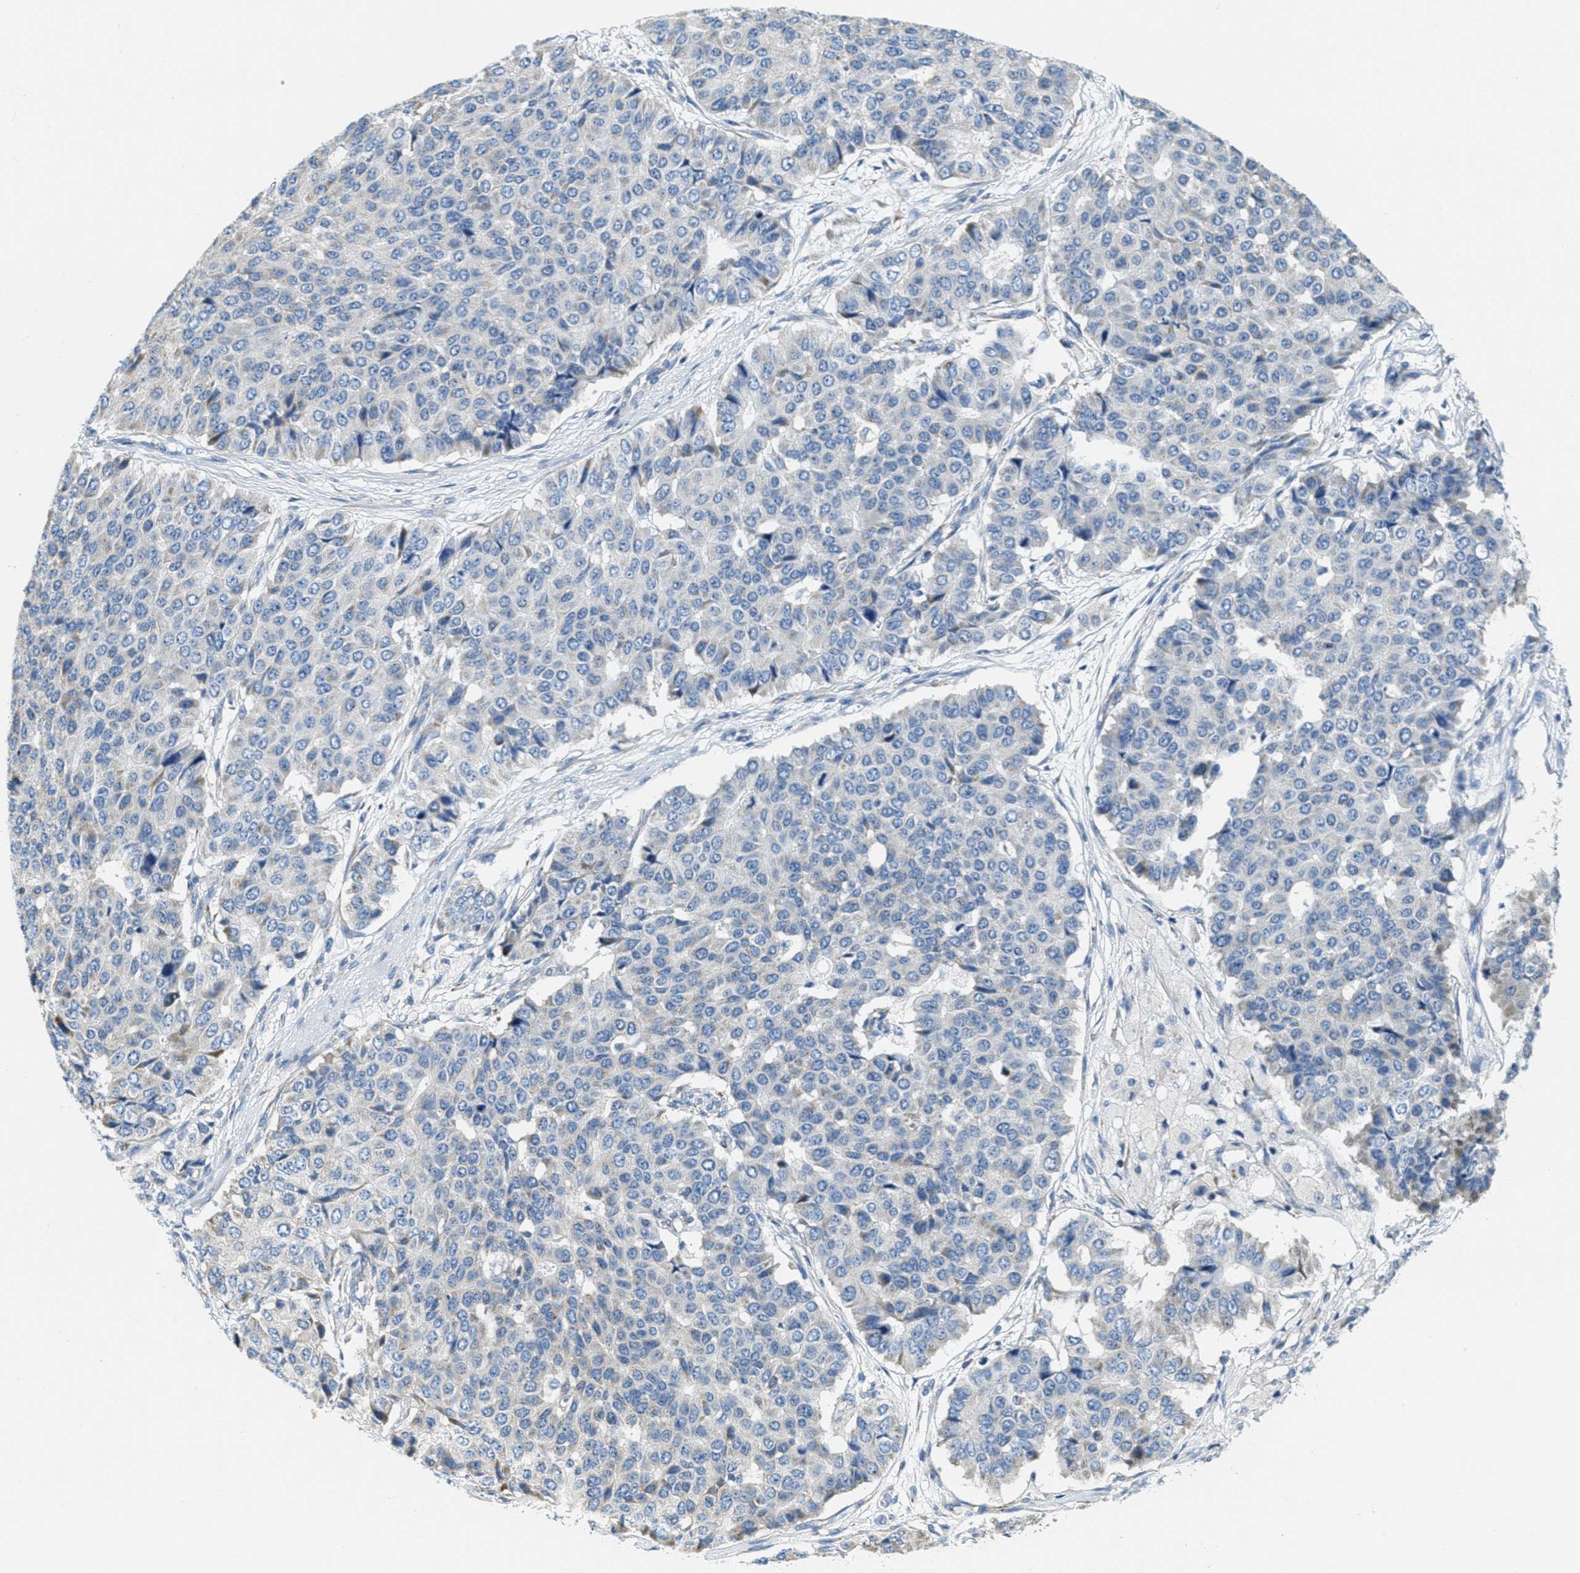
{"staining": {"intensity": "negative", "quantity": "none", "location": "none"}, "tissue": "pancreatic cancer", "cell_type": "Tumor cells", "image_type": "cancer", "snomed": [{"axis": "morphology", "description": "Adenocarcinoma, NOS"}, {"axis": "topography", "description": "Pancreas"}], "caption": "This is an immunohistochemistry (IHC) image of human pancreatic cancer. There is no staining in tumor cells.", "gene": "CA4", "patient": {"sex": "male", "age": 50}}